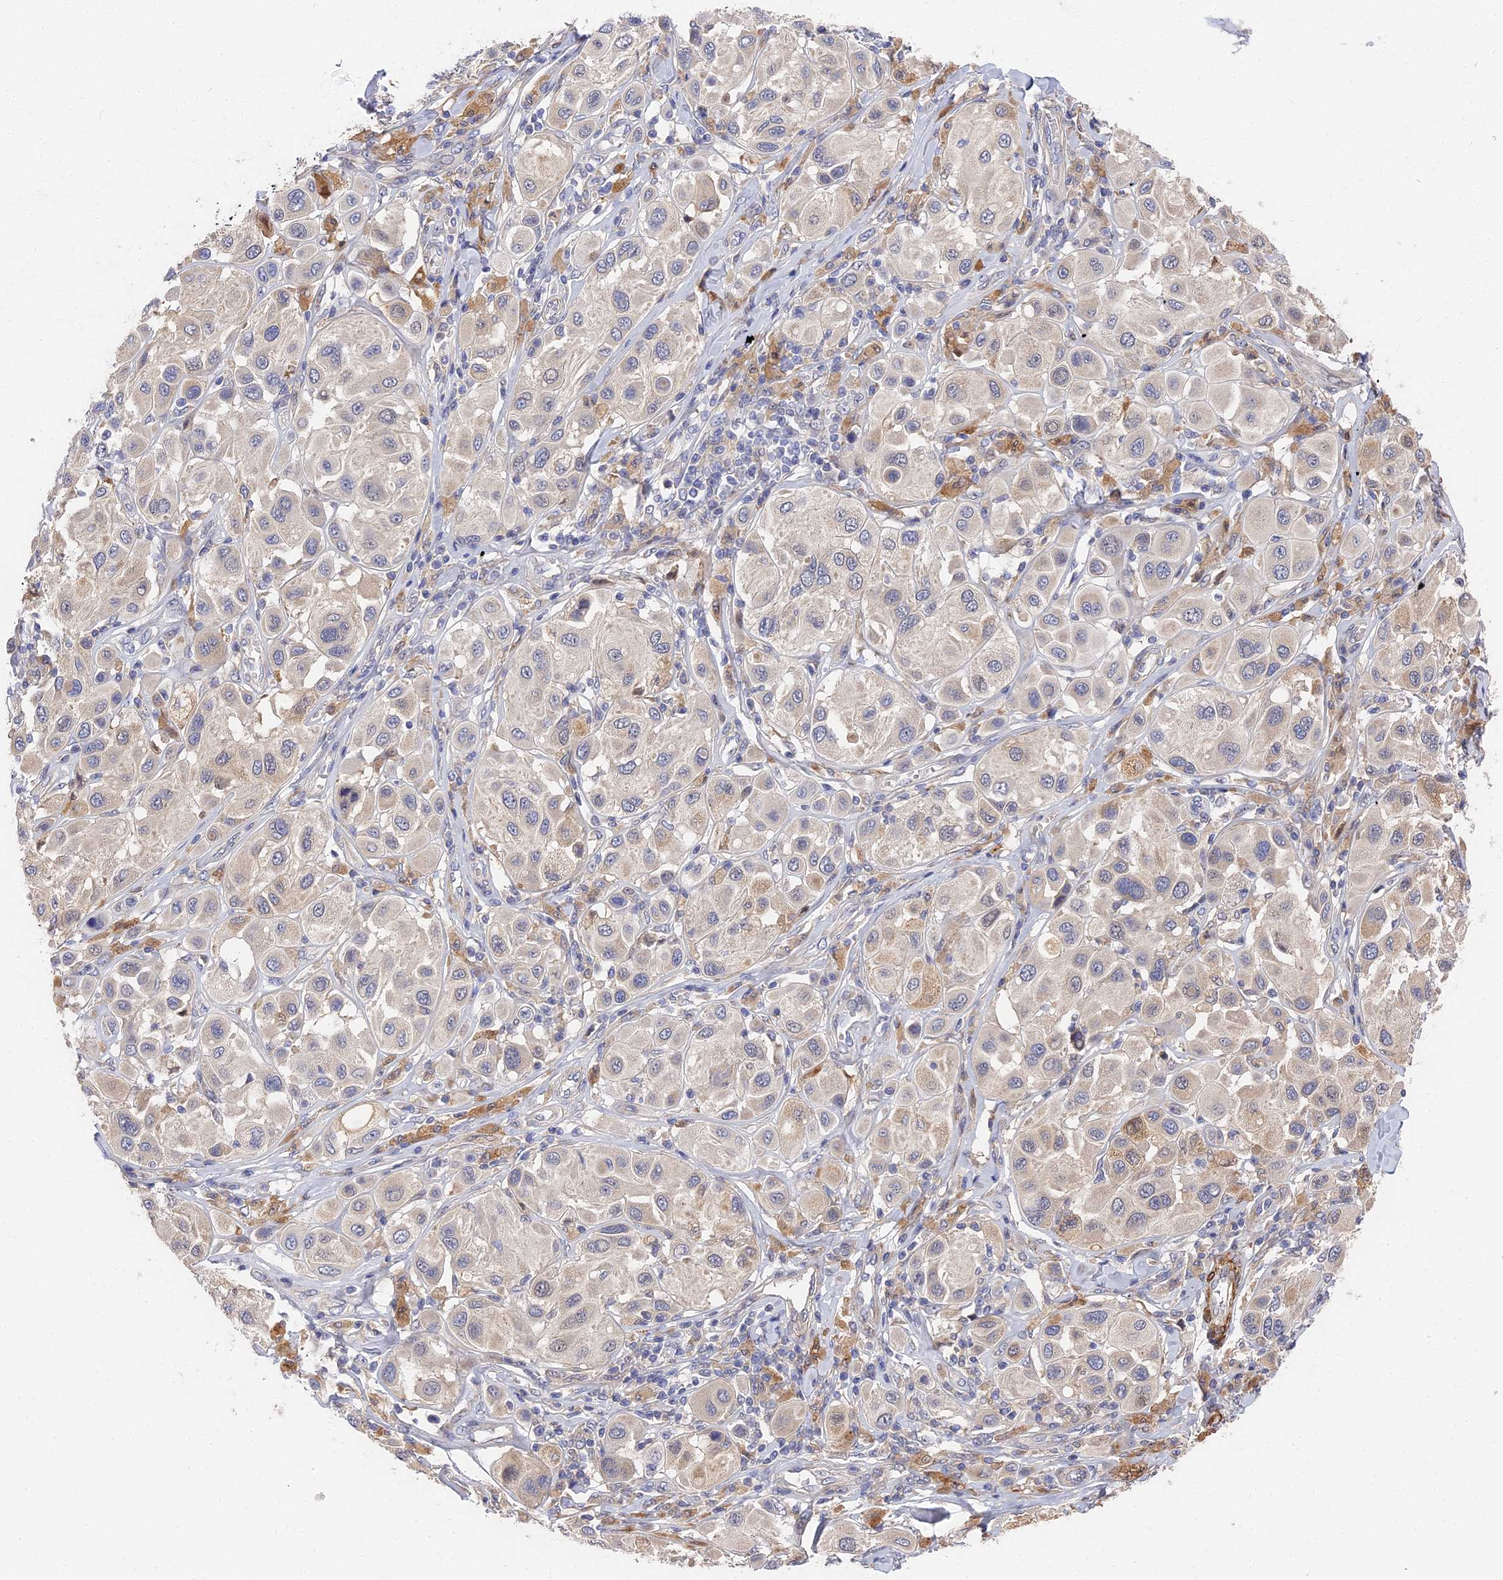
{"staining": {"intensity": "negative", "quantity": "none", "location": "none"}, "tissue": "melanoma", "cell_type": "Tumor cells", "image_type": "cancer", "snomed": [{"axis": "morphology", "description": "Malignant melanoma, Metastatic site"}, {"axis": "topography", "description": "Skin"}], "caption": "A micrograph of malignant melanoma (metastatic site) stained for a protein shows no brown staining in tumor cells. (Stains: DAB (3,3'-diaminobenzidine) immunohistochemistry (IHC) with hematoxylin counter stain, Microscopy: brightfield microscopy at high magnification).", "gene": "CCDC113", "patient": {"sex": "male", "age": 41}}